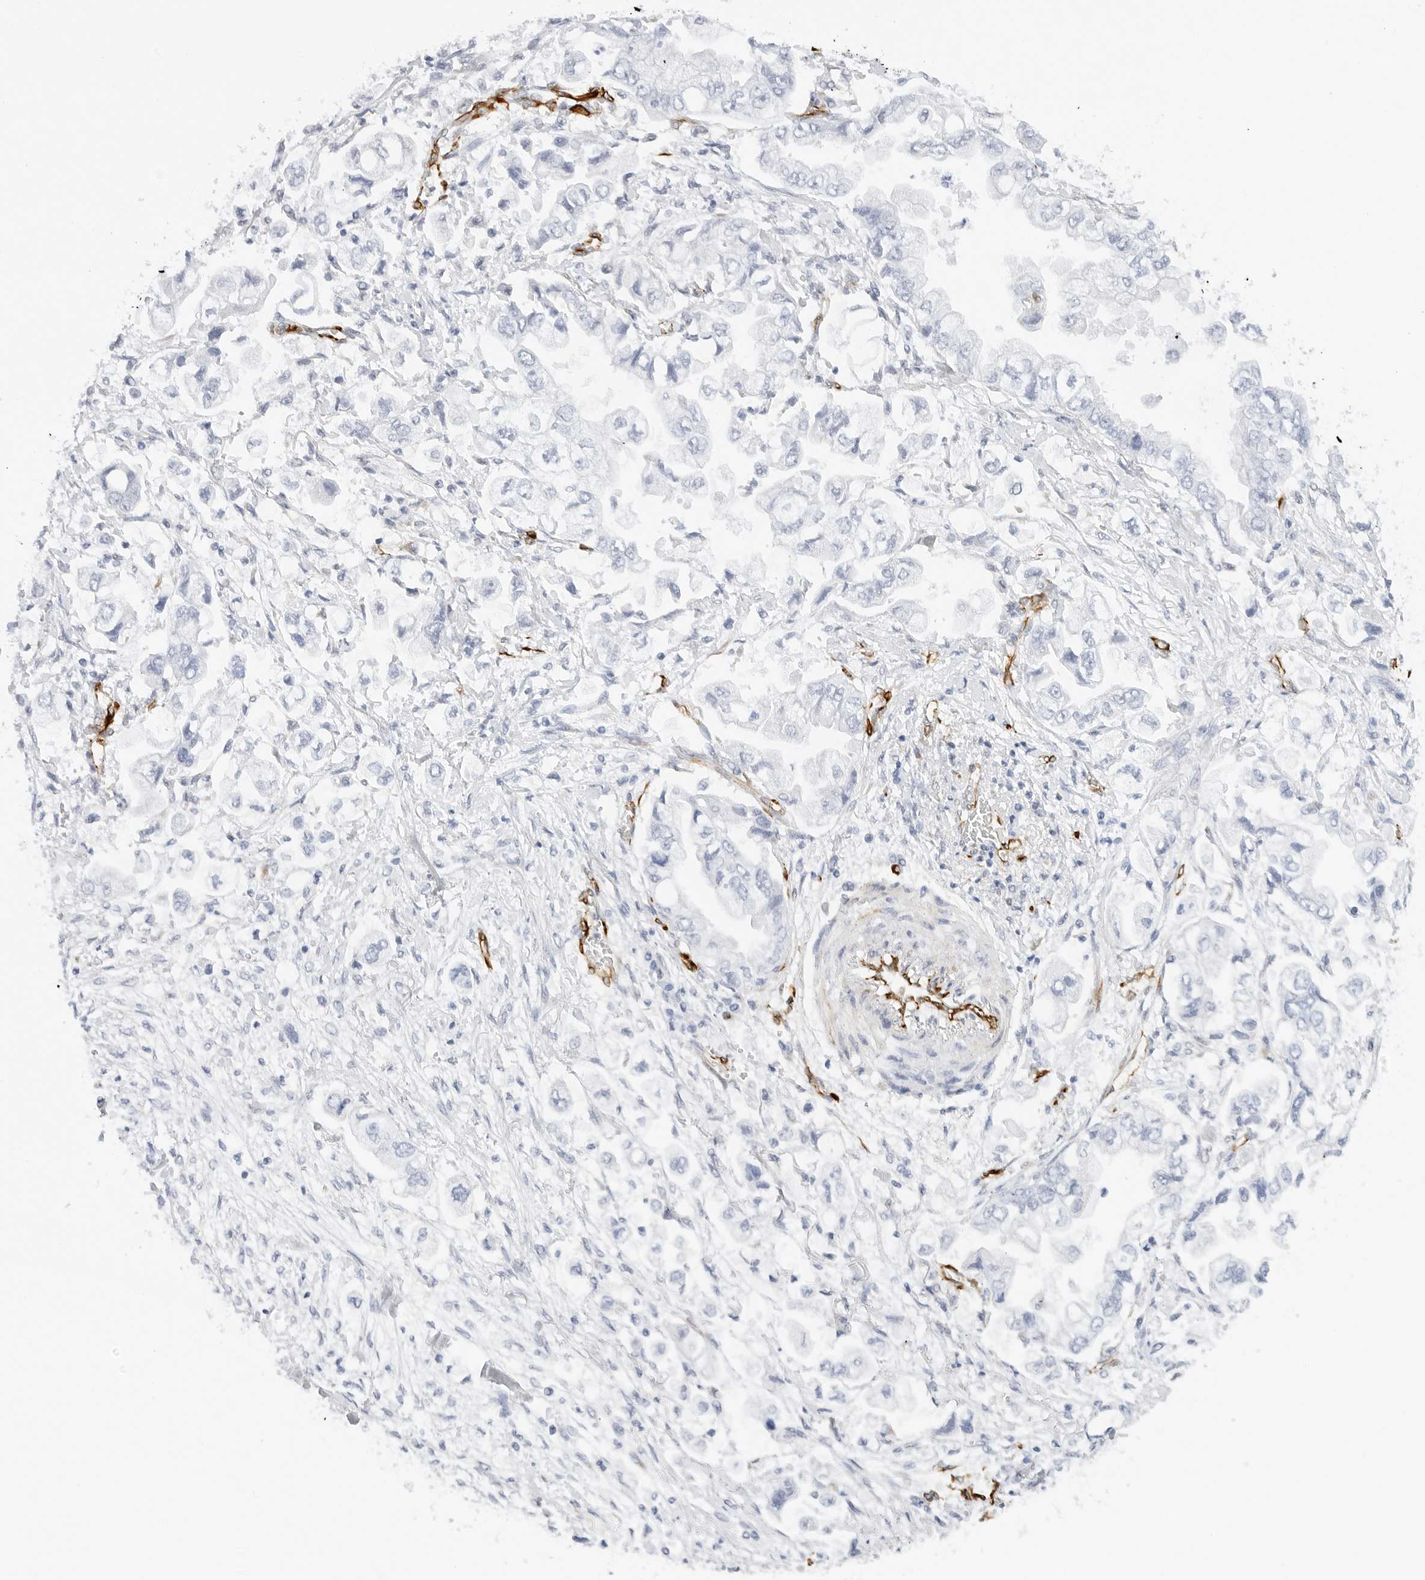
{"staining": {"intensity": "negative", "quantity": "none", "location": "none"}, "tissue": "stomach cancer", "cell_type": "Tumor cells", "image_type": "cancer", "snomed": [{"axis": "morphology", "description": "Adenocarcinoma, NOS"}, {"axis": "topography", "description": "Stomach"}], "caption": "Protein analysis of stomach adenocarcinoma displays no significant positivity in tumor cells. (DAB (3,3'-diaminobenzidine) immunohistochemistry visualized using brightfield microscopy, high magnification).", "gene": "NES", "patient": {"sex": "male", "age": 62}}